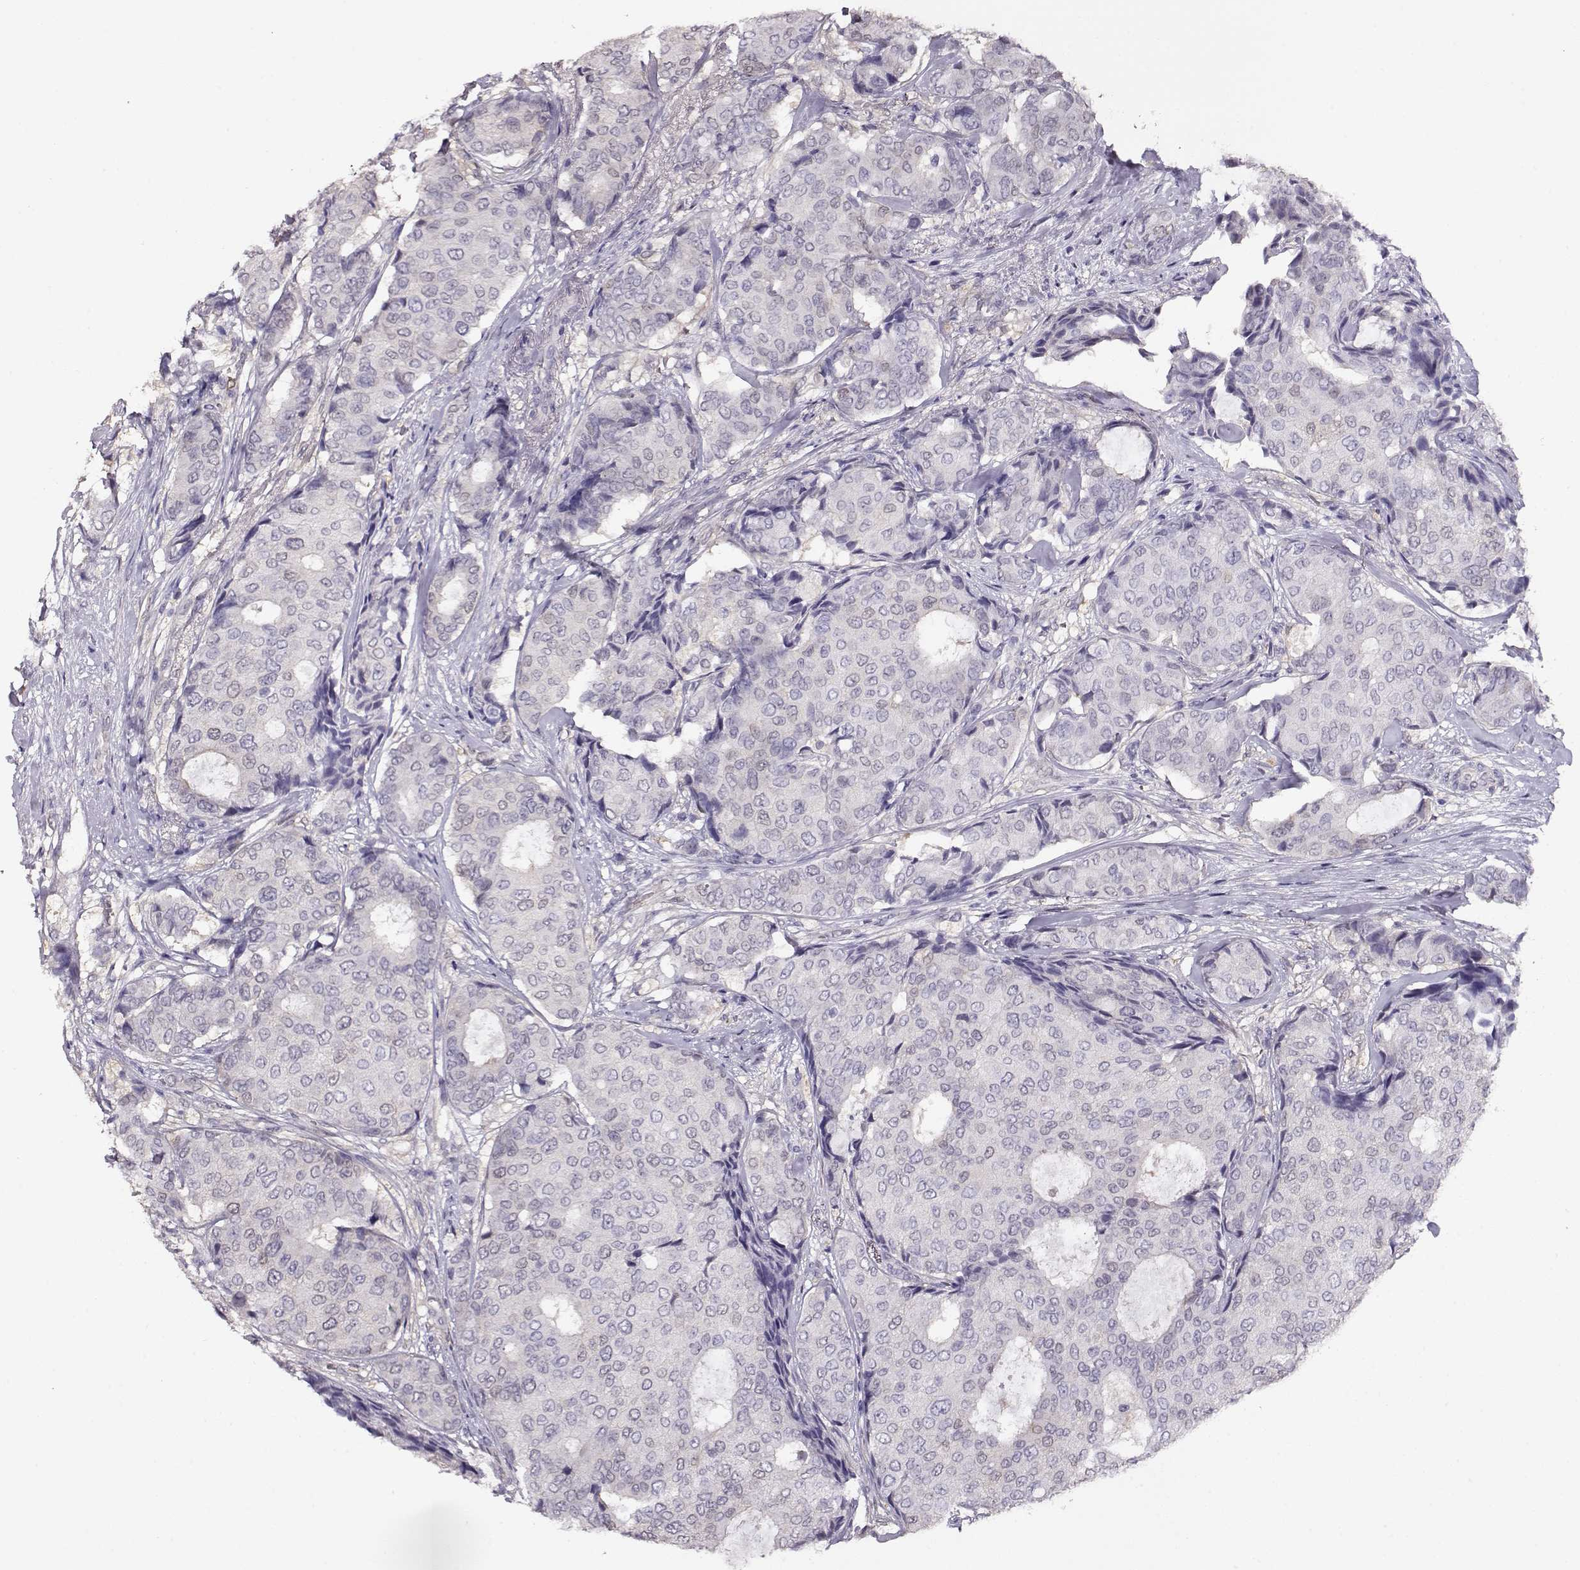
{"staining": {"intensity": "negative", "quantity": "none", "location": "none"}, "tissue": "breast cancer", "cell_type": "Tumor cells", "image_type": "cancer", "snomed": [{"axis": "morphology", "description": "Duct carcinoma"}, {"axis": "topography", "description": "Breast"}], "caption": "The immunohistochemistry image has no significant staining in tumor cells of breast cancer tissue.", "gene": "CCR8", "patient": {"sex": "female", "age": 75}}